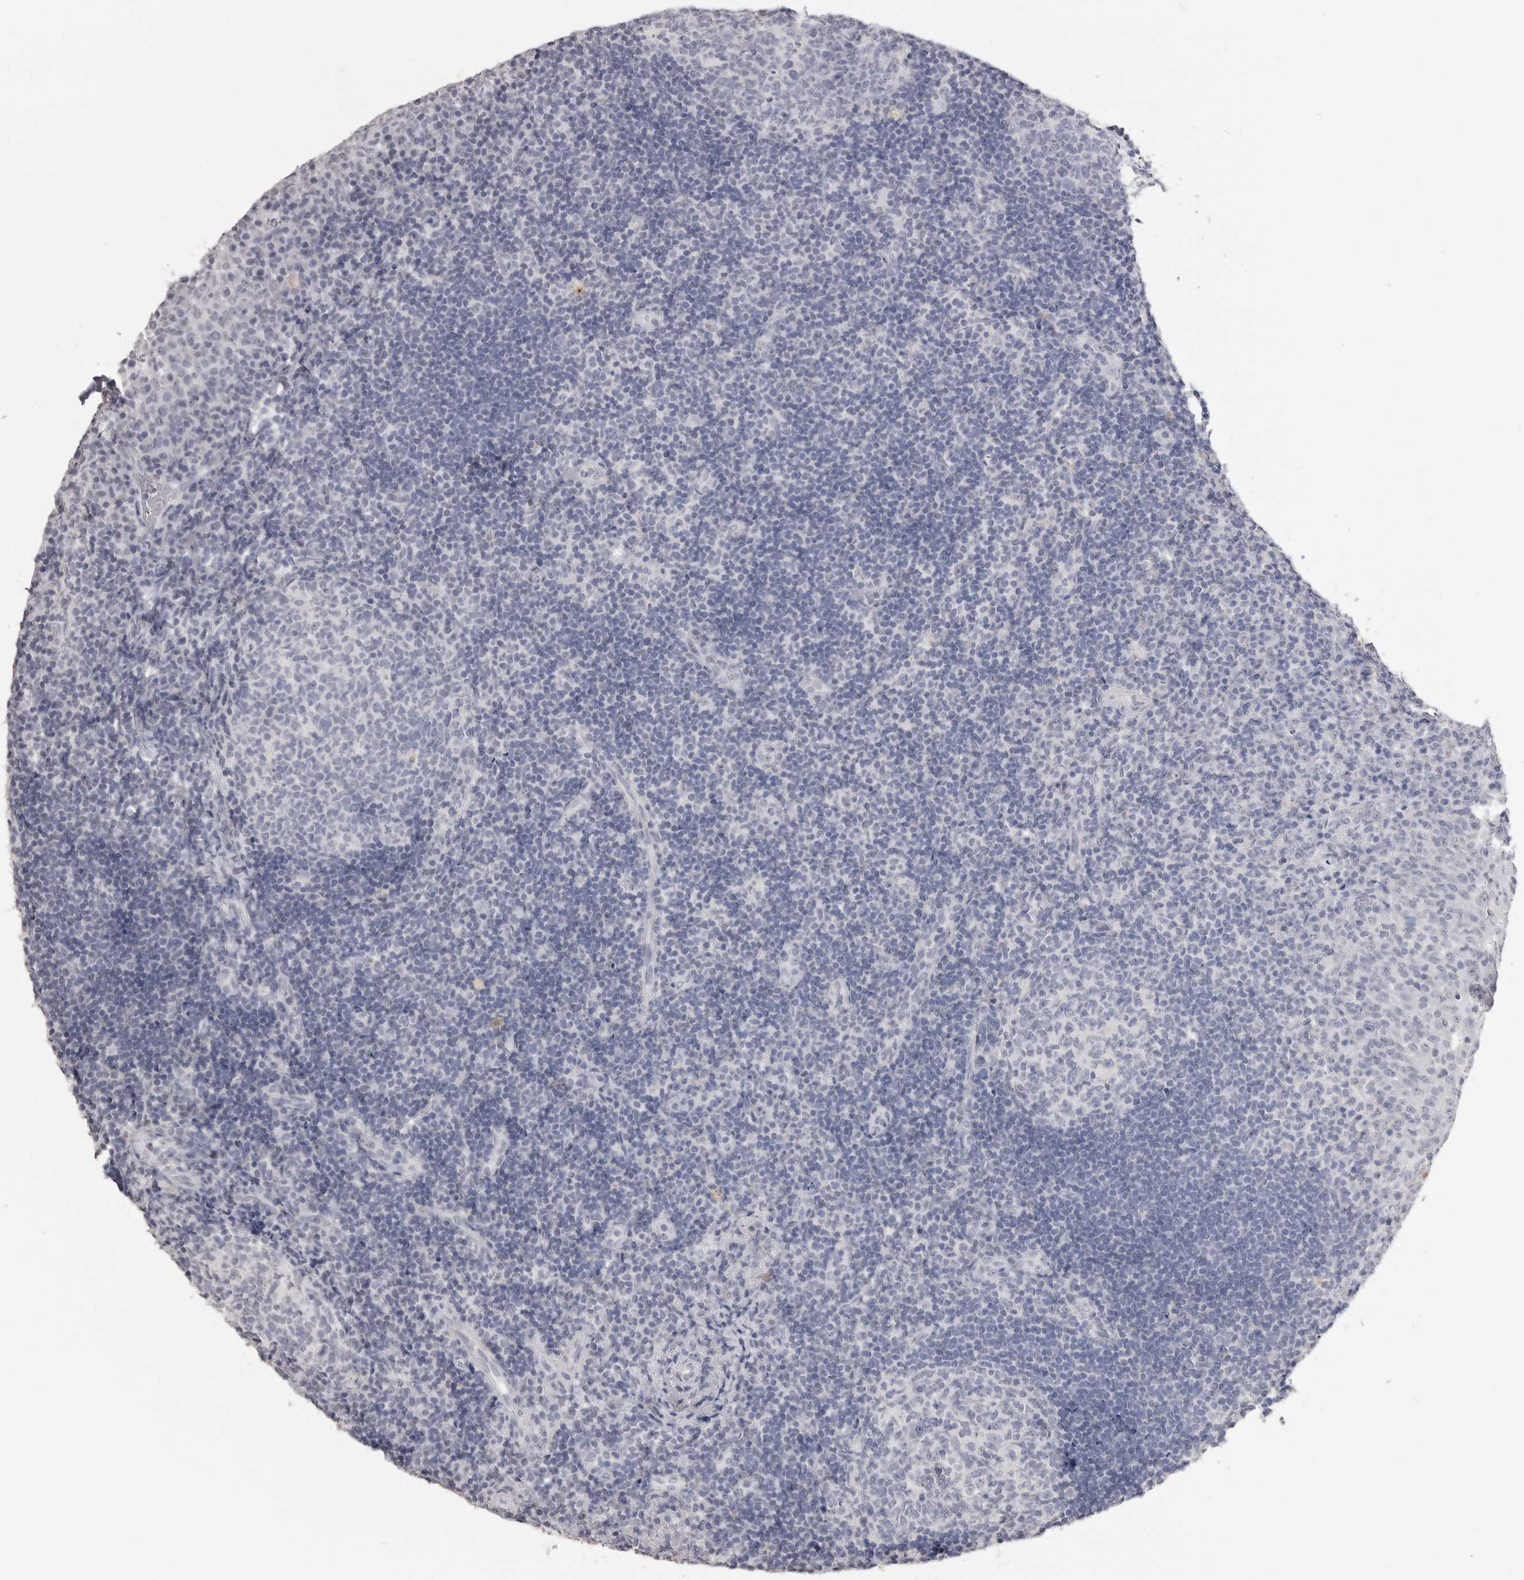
{"staining": {"intensity": "negative", "quantity": "none", "location": "none"}, "tissue": "tonsil", "cell_type": "Germinal center cells", "image_type": "normal", "snomed": [{"axis": "morphology", "description": "Normal tissue, NOS"}, {"axis": "topography", "description": "Tonsil"}], "caption": "Immunohistochemistry histopathology image of benign human tonsil stained for a protein (brown), which demonstrates no positivity in germinal center cells. The staining is performed using DAB (3,3'-diaminobenzidine) brown chromogen with nuclei counter-stained in using hematoxylin.", "gene": "ICAM5", "patient": {"sex": "female", "age": 40}}